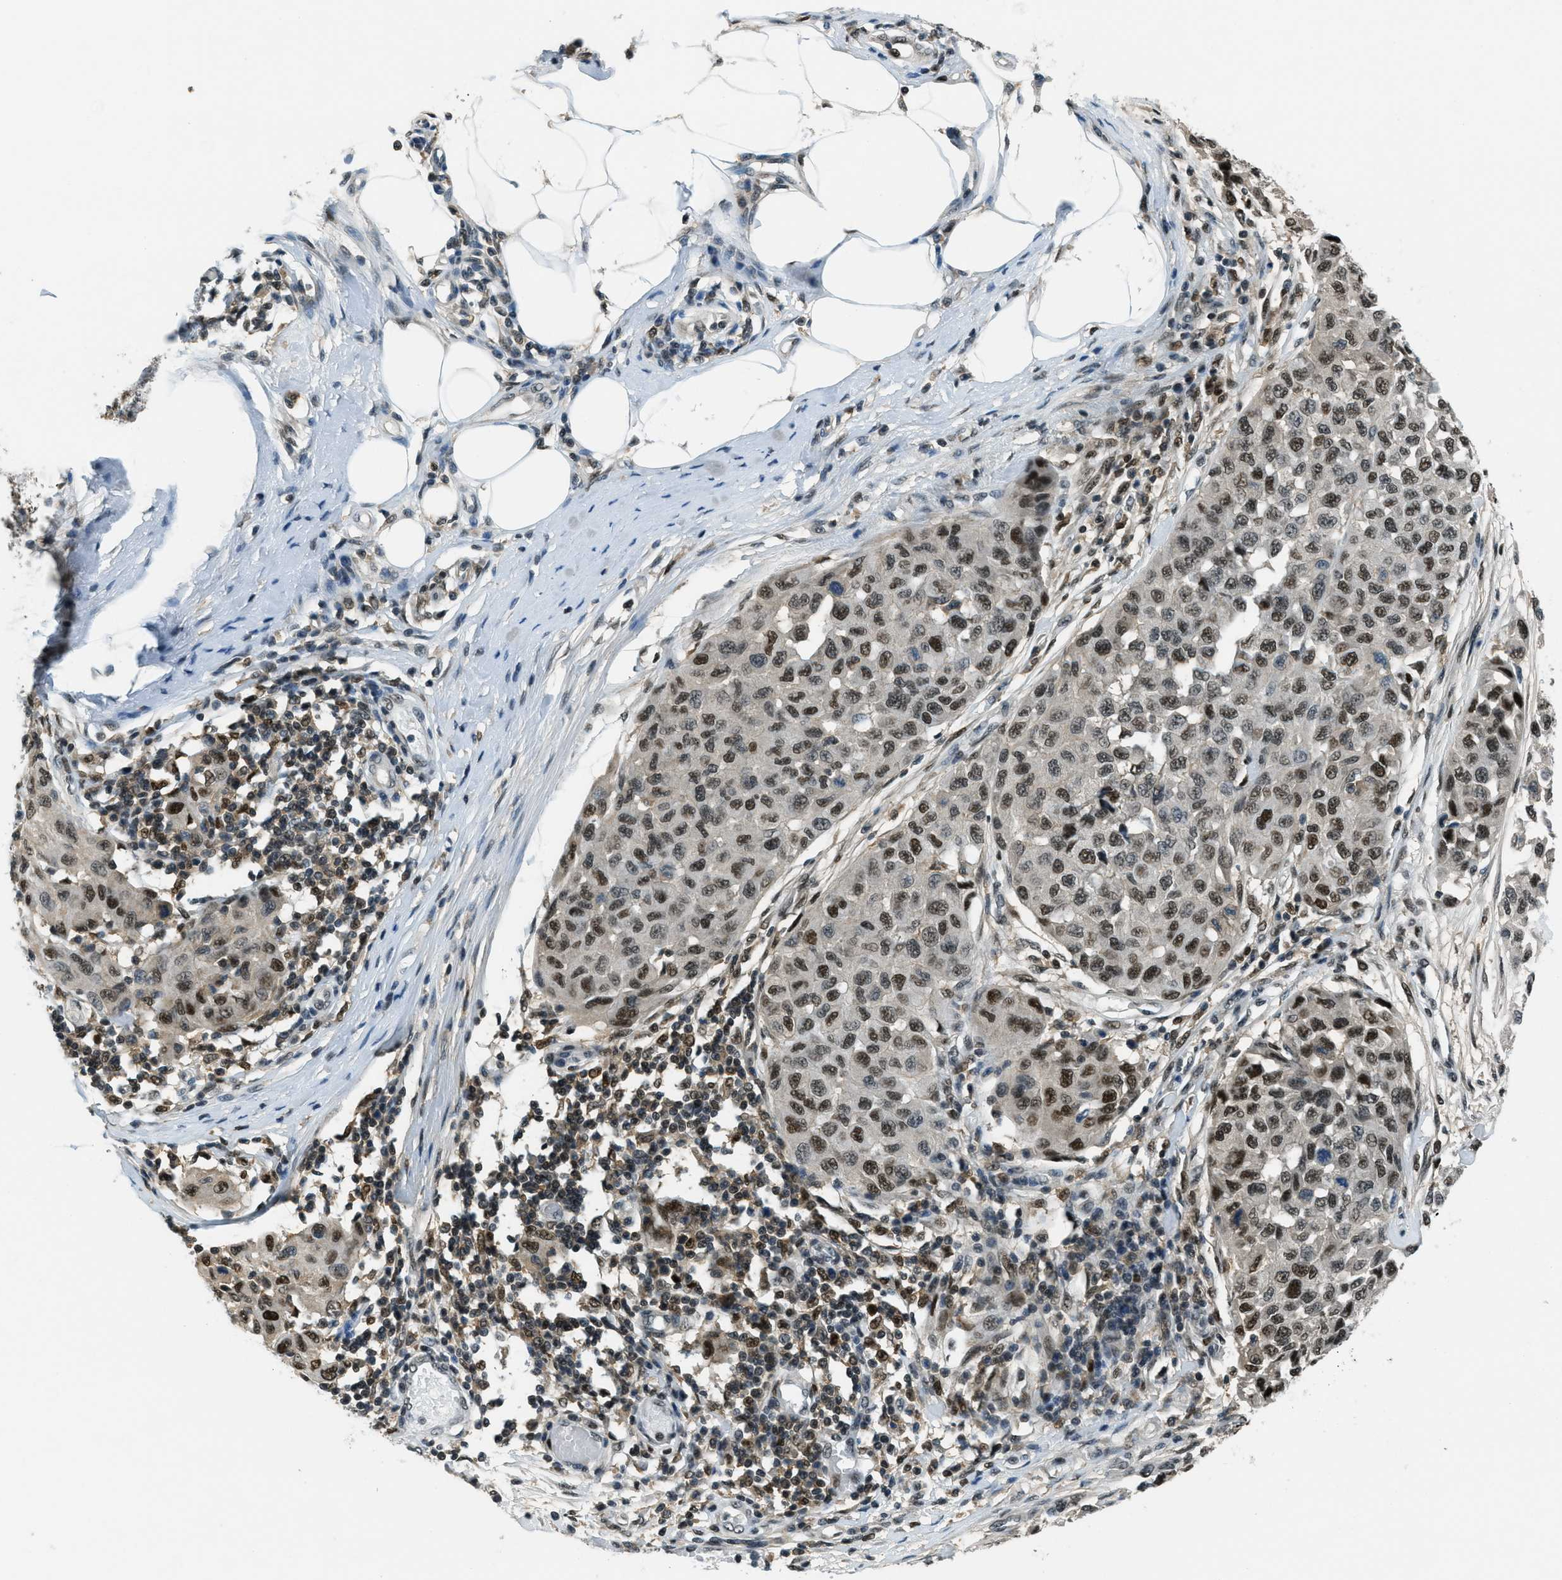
{"staining": {"intensity": "strong", "quantity": ">75%", "location": "nuclear"}, "tissue": "melanoma", "cell_type": "Tumor cells", "image_type": "cancer", "snomed": [{"axis": "morphology", "description": "Normal tissue, NOS"}, {"axis": "morphology", "description": "Malignant melanoma, NOS"}, {"axis": "topography", "description": "Skin"}], "caption": "Human melanoma stained with a protein marker shows strong staining in tumor cells.", "gene": "OGFR", "patient": {"sex": "male", "age": 62}}